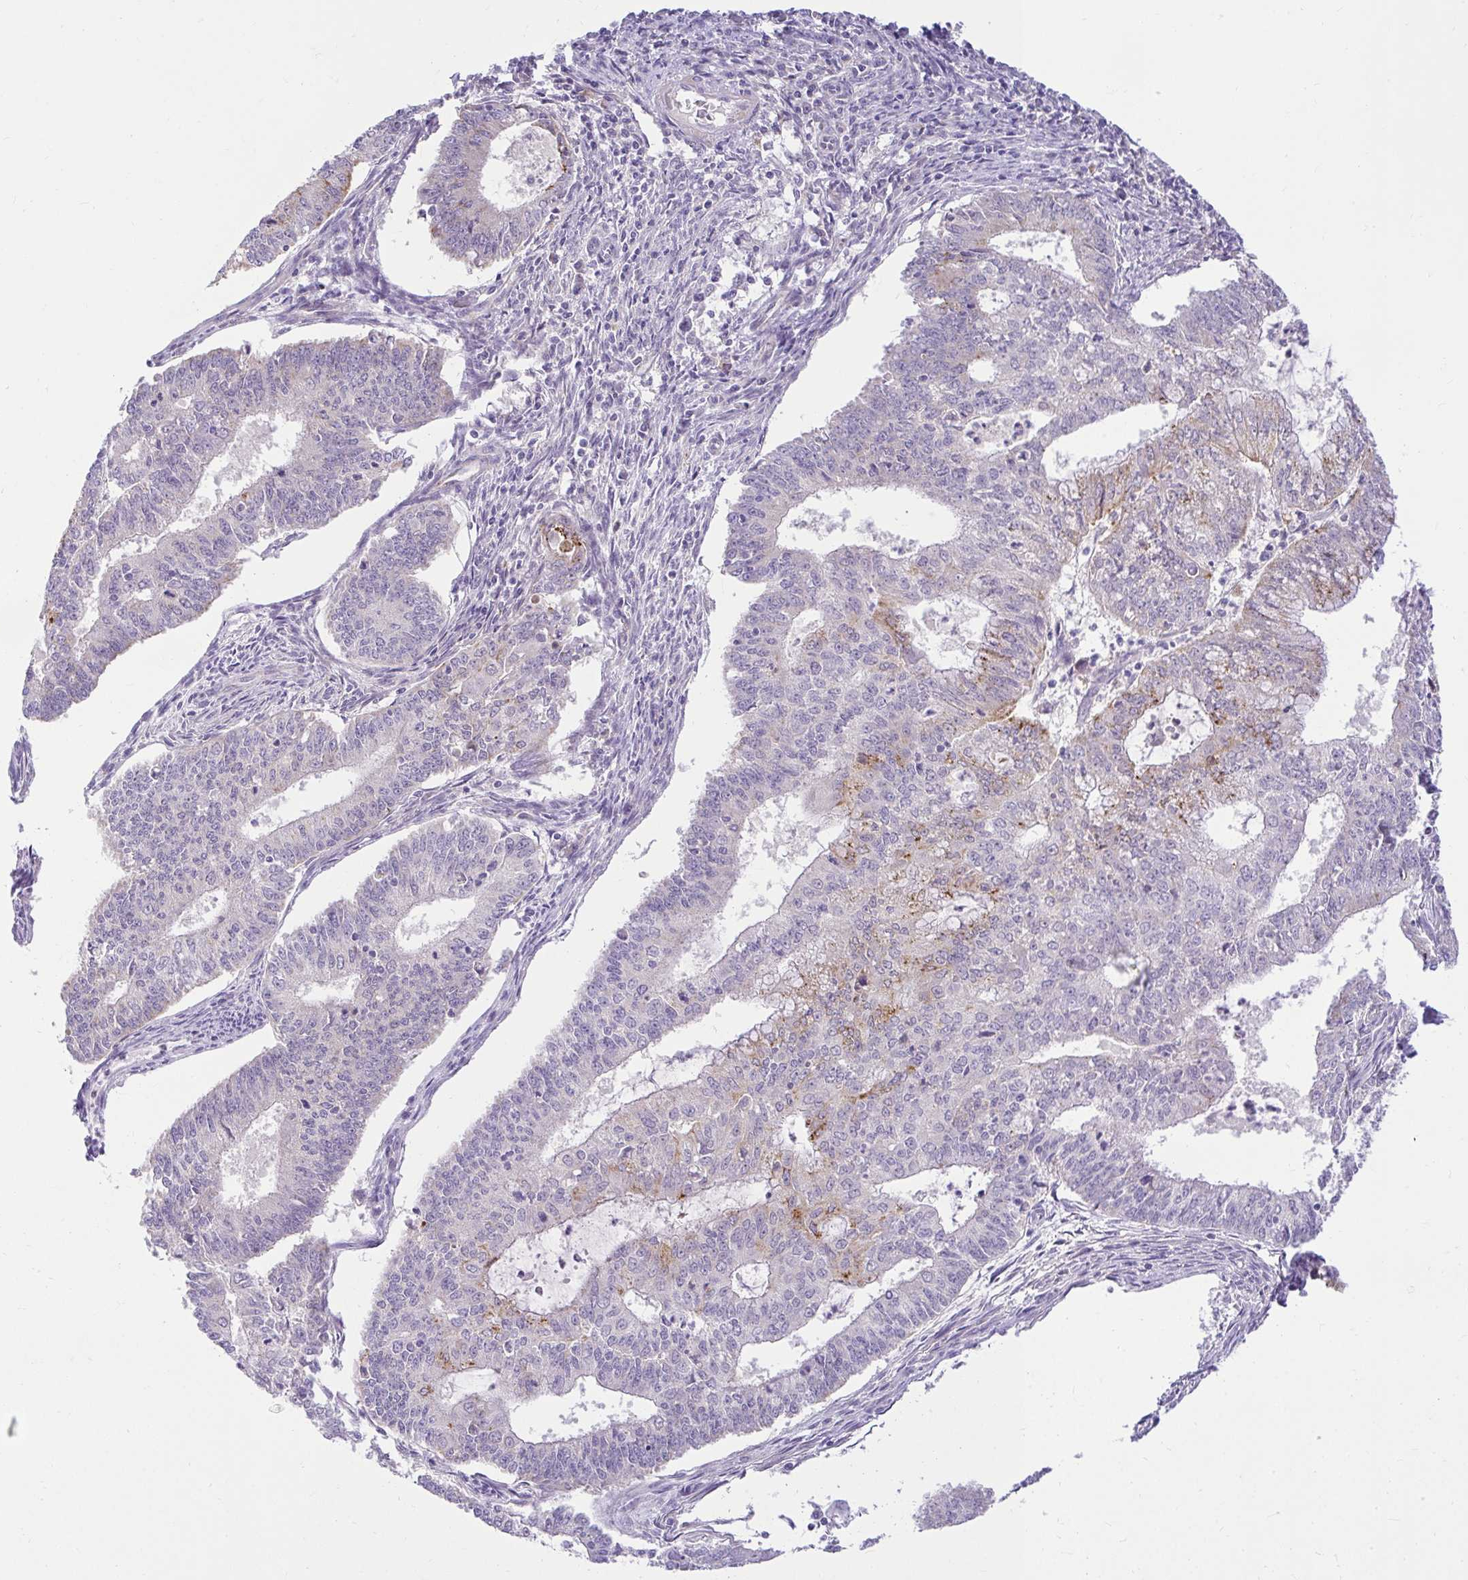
{"staining": {"intensity": "moderate", "quantity": "<25%", "location": "cytoplasmic/membranous"}, "tissue": "endometrial cancer", "cell_type": "Tumor cells", "image_type": "cancer", "snomed": [{"axis": "morphology", "description": "Adenocarcinoma, NOS"}, {"axis": "topography", "description": "Endometrium"}], "caption": "Tumor cells exhibit low levels of moderate cytoplasmic/membranous positivity in approximately <25% of cells in human adenocarcinoma (endometrial).", "gene": "PKN3", "patient": {"sex": "female", "age": 61}}